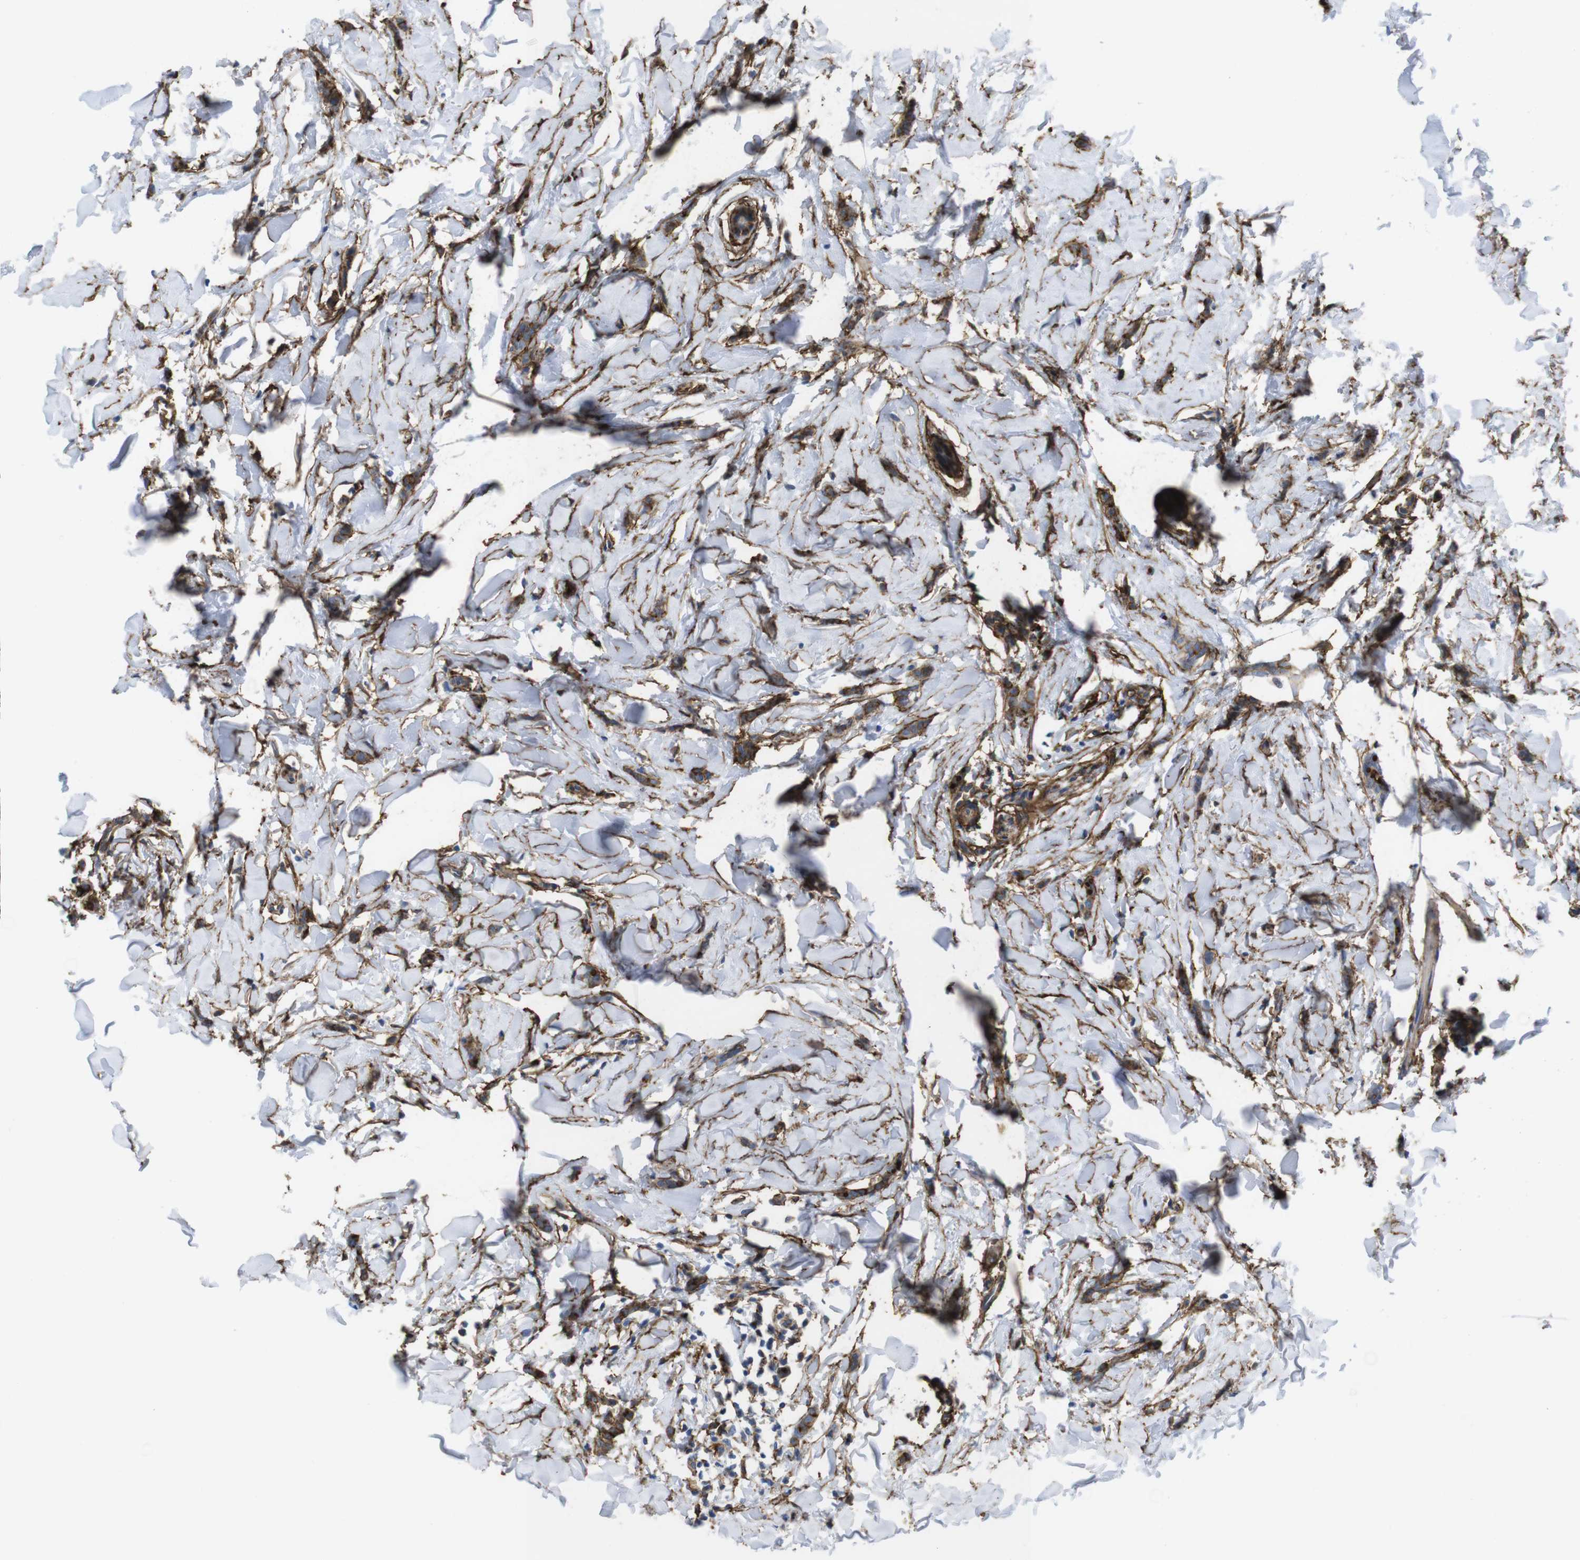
{"staining": {"intensity": "moderate", "quantity": ">75%", "location": "cytoplasmic/membranous"}, "tissue": "breast cancer", "cell_type": "Tumor cells", "image_type": "cancer", "snomed": [{"axis": "morphology", "description": "Lobular carcinoma"}, {"axis": "topography", "description": "Skin"}, {"axis": "topography", "description": "Breast"}], "caption": "Immunohistochemistry (IHC) of human lobular carcinoma (breast) demonstrates medium levels of moderate cytoplasmic/membranous staining in about >75% of tumor cells.", "gene": "CYBRD1", "patient": {"sex": "female", "age": 46}}